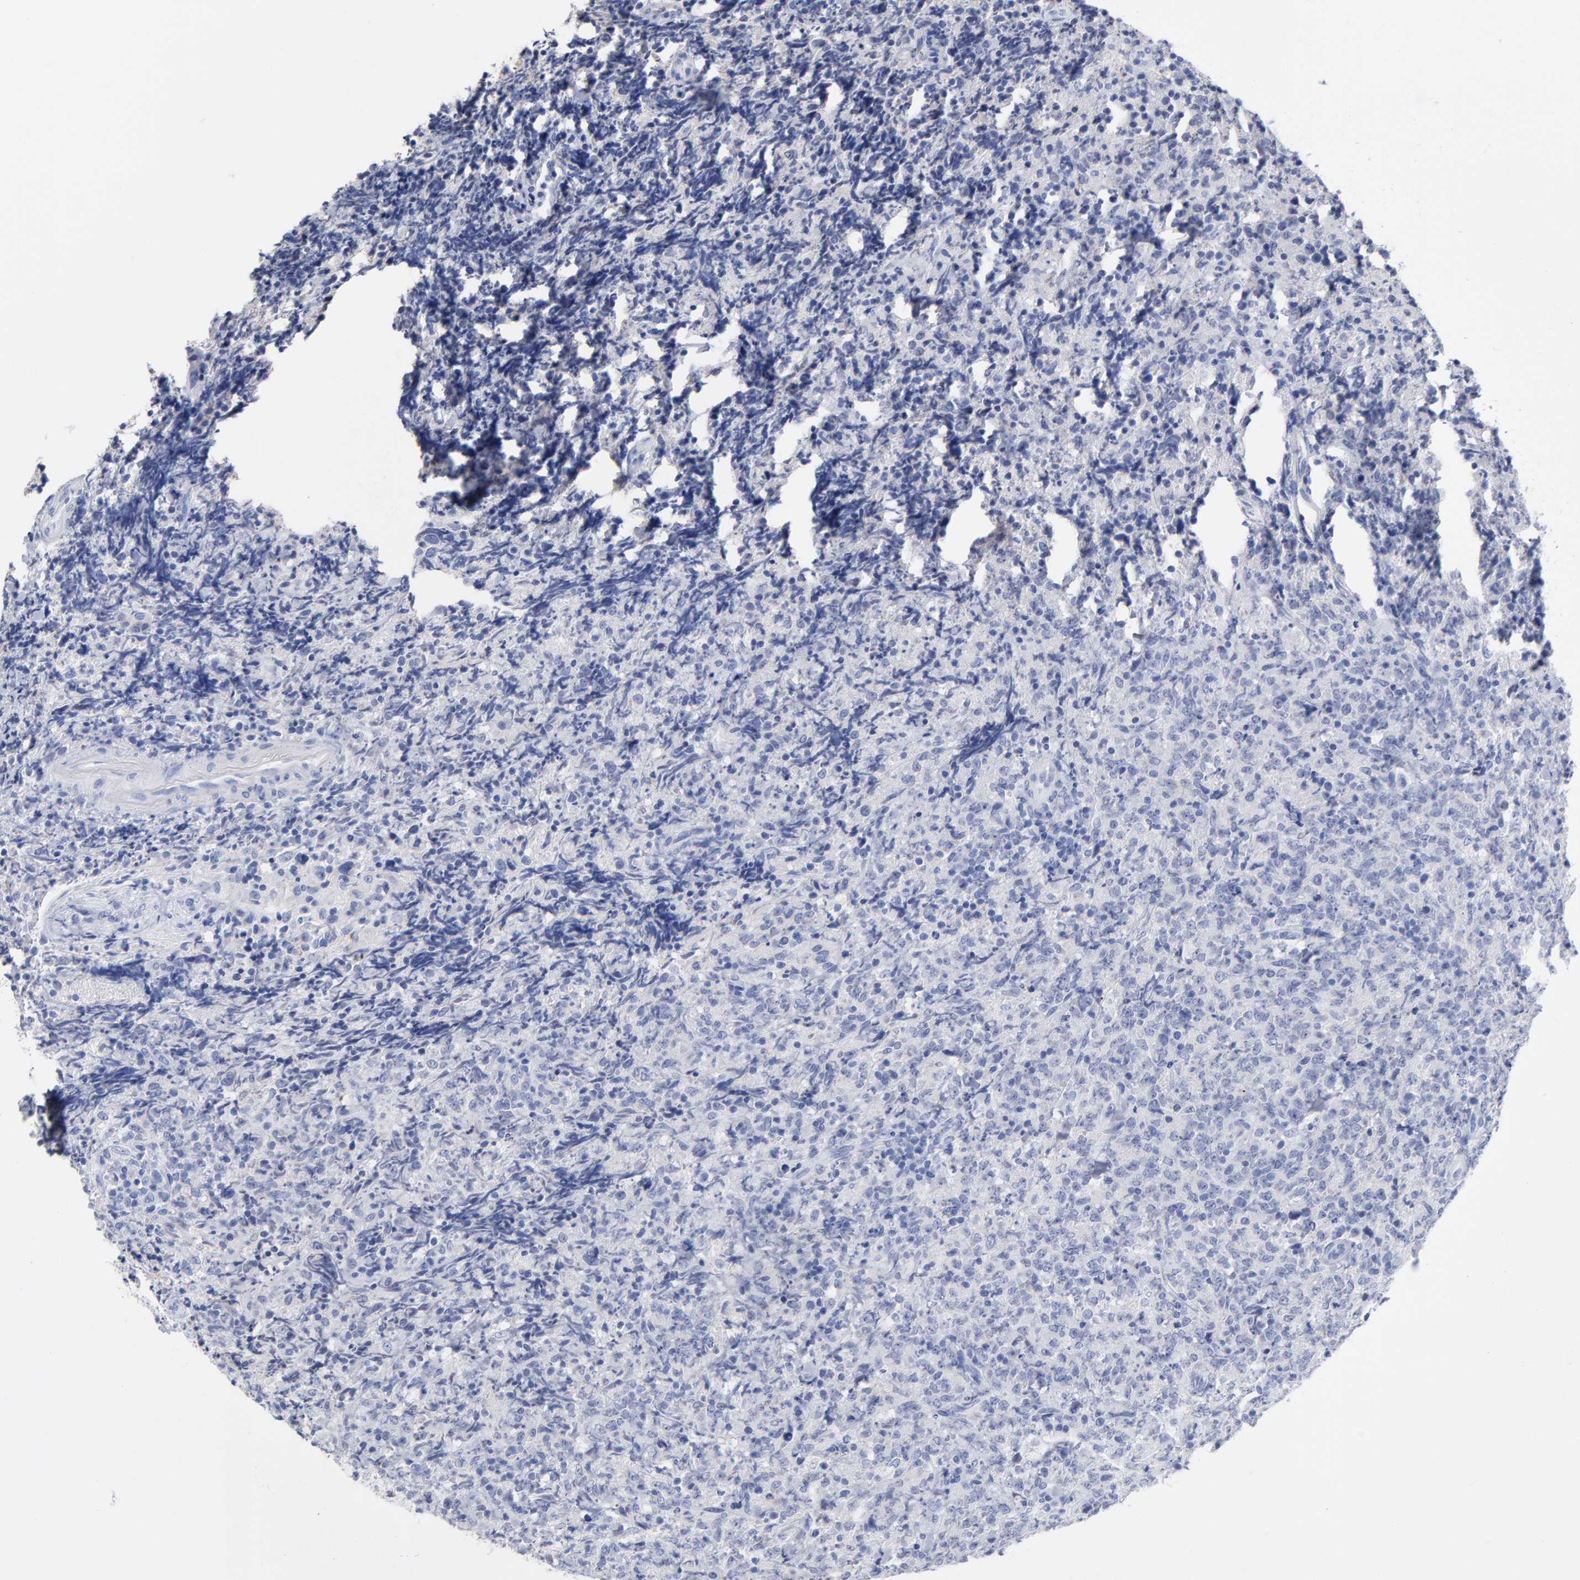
{"staining": {"intensity": "negative", "quantity": "none", "location": "none"}, "tissue": "lymphoma", "cell_type": "Tumor cells", "image_type": "cancer", "snomed": [{"axis": "morphology", "description": "Malignant lymphoma, non-Hodgkin's type, High grade"}, {"axis": "topography", "description": "Tonsil"}], "caption": "Human high-grade malignant lymphoma, non-Hodgkin's type stained for a protein using immunohistochemistry exhibits no staining in tumor cells.", "gene": "PTP4A1", "patient": {"sex": "female", "age": 36}}